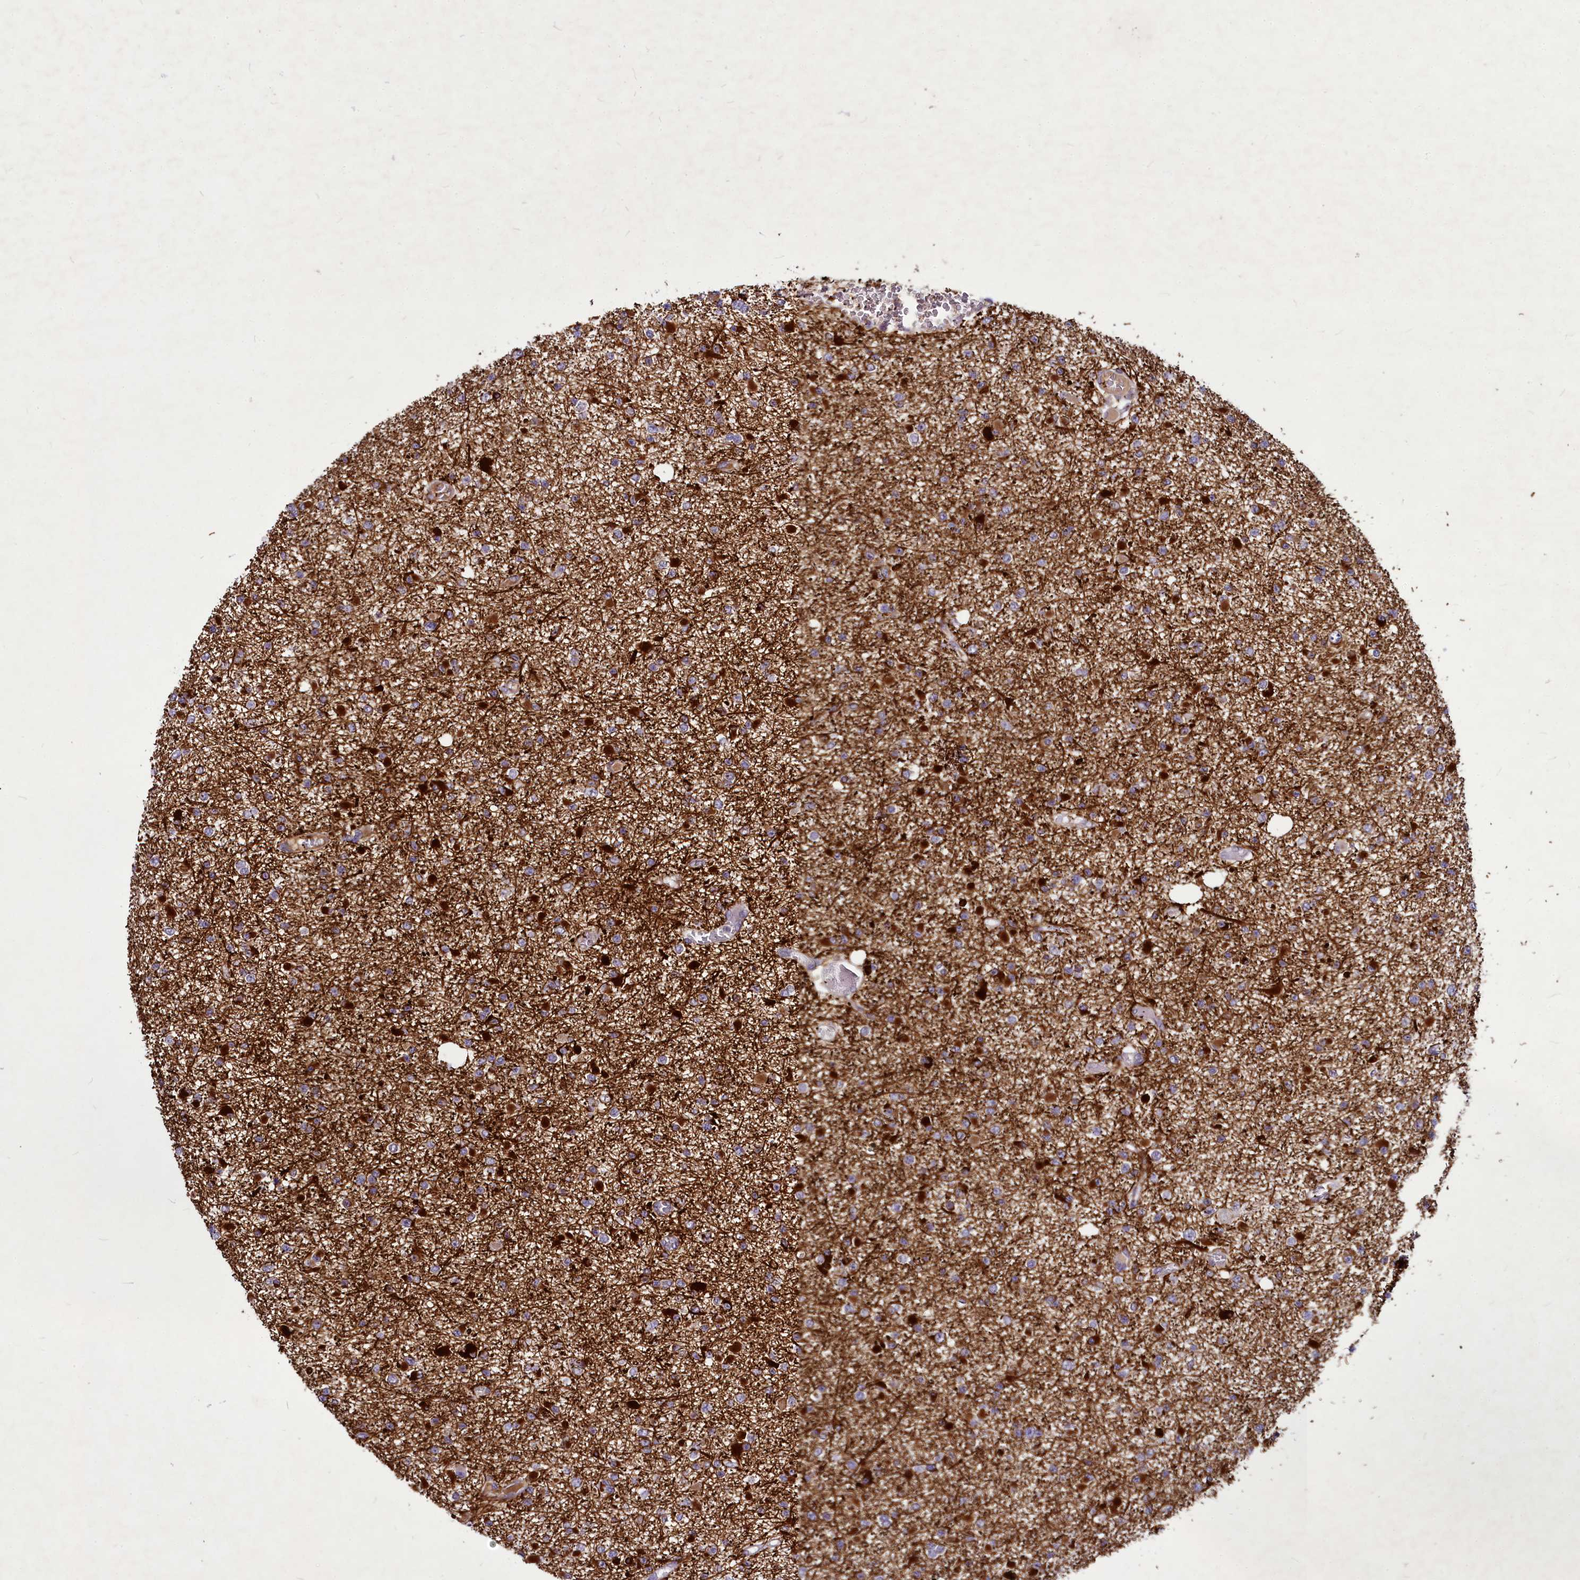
{"staining": {"intensity": "negative", "quantity": "none", "location": "none"}, "tissue": "glioma", "cell_type": "Tumor cells", "image_type": "cancer", "snomed": [{"axis": "morphology", "description": "Glioma, malignant, Low grade"}, {"axis": "topography", "description": "Brain"}], "caption": "This is an immunohistochemistry micrograph of glioma. There is no expression in tumor cells.", "gene": "C11orf86", "patient": {"sex": "female", "age": 22}}